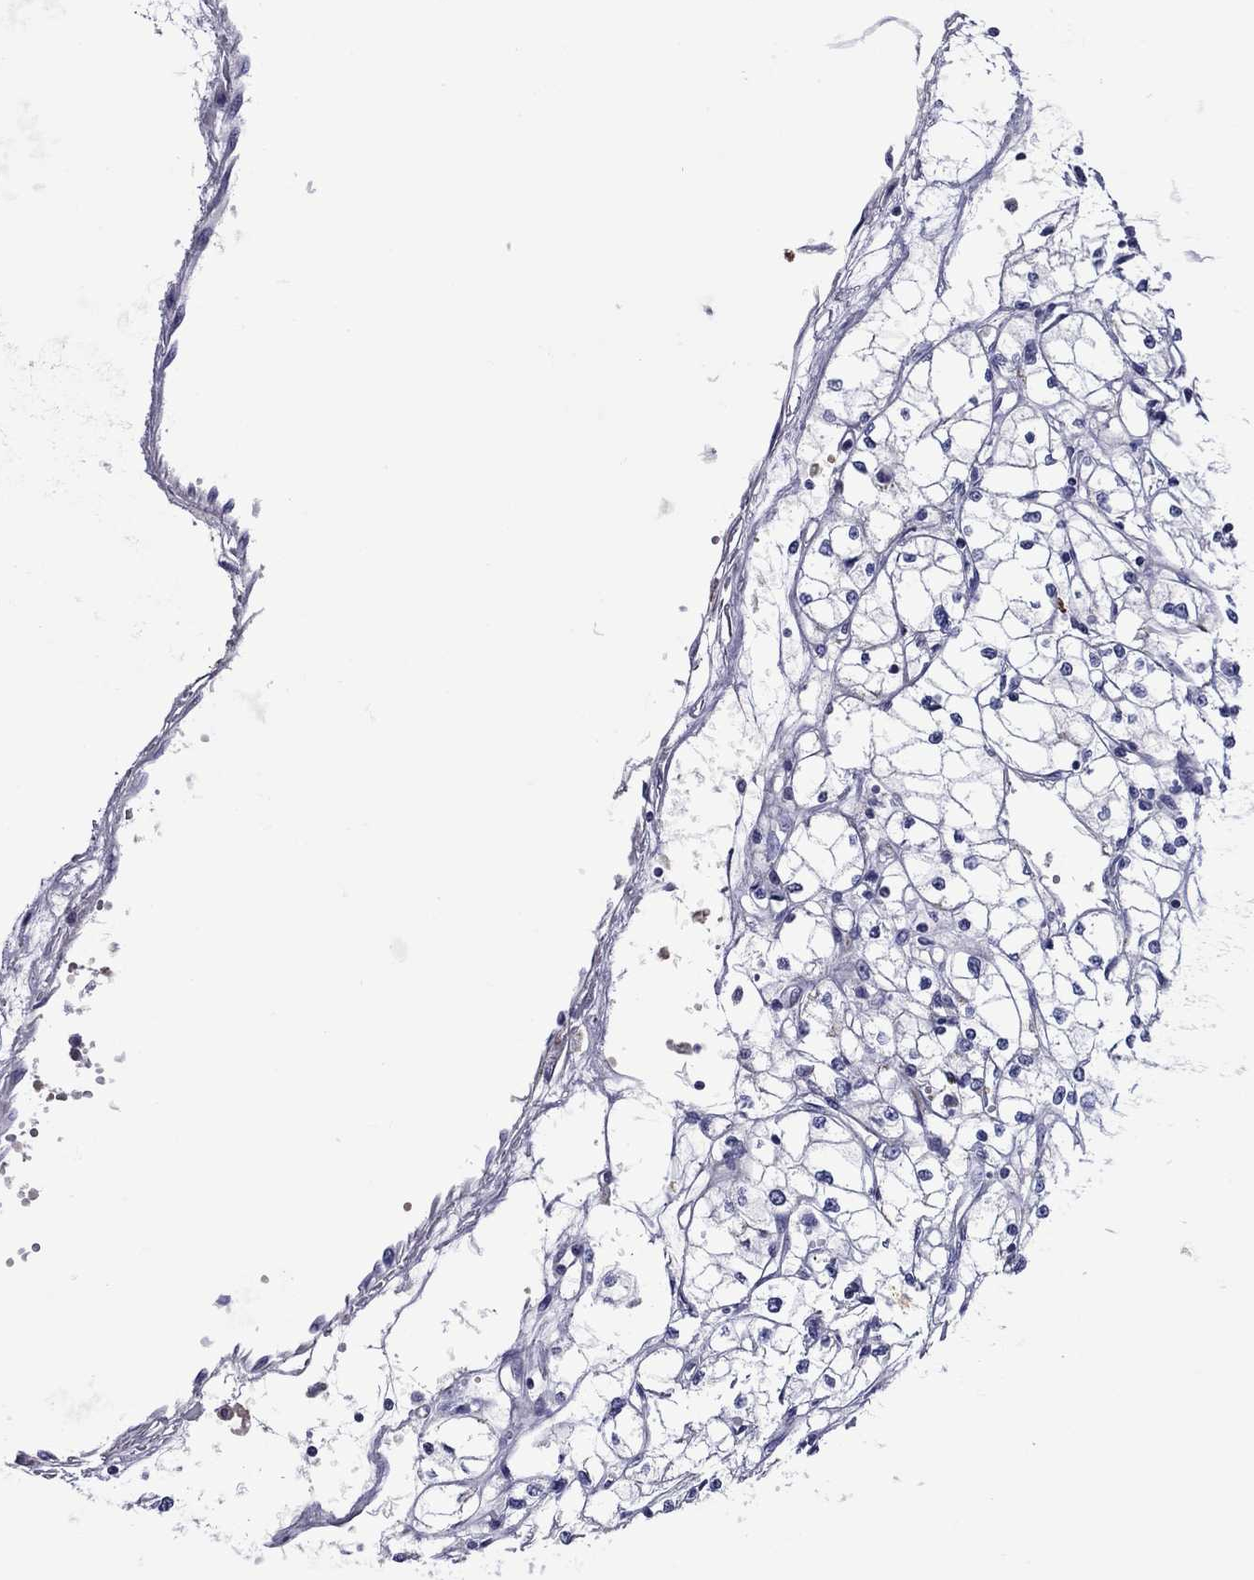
{"staining": {"intensity": "negative", "quantity": "none", "location": "none"}, "tissue": "renal cancer", "cell_type": "Tumor cells", "image_type": "cancer", "snomed": [{"axis": "morphology", "description": "Adenocarcinoma, NOS"}, {"axis": "topography", "description": "Kidney"}], "caption": "Immunohistochemistry (IHC) photomicrograph of neoplastic tissue: adenocarcinoma (renal) stained with DAB (3,3'-diaminobenzidine) displays no significant protein positivity in tumor cells. Nuclei are stained in blue.", "gene": "APOA2", "patient": {"sex": "male", "age": 67}}